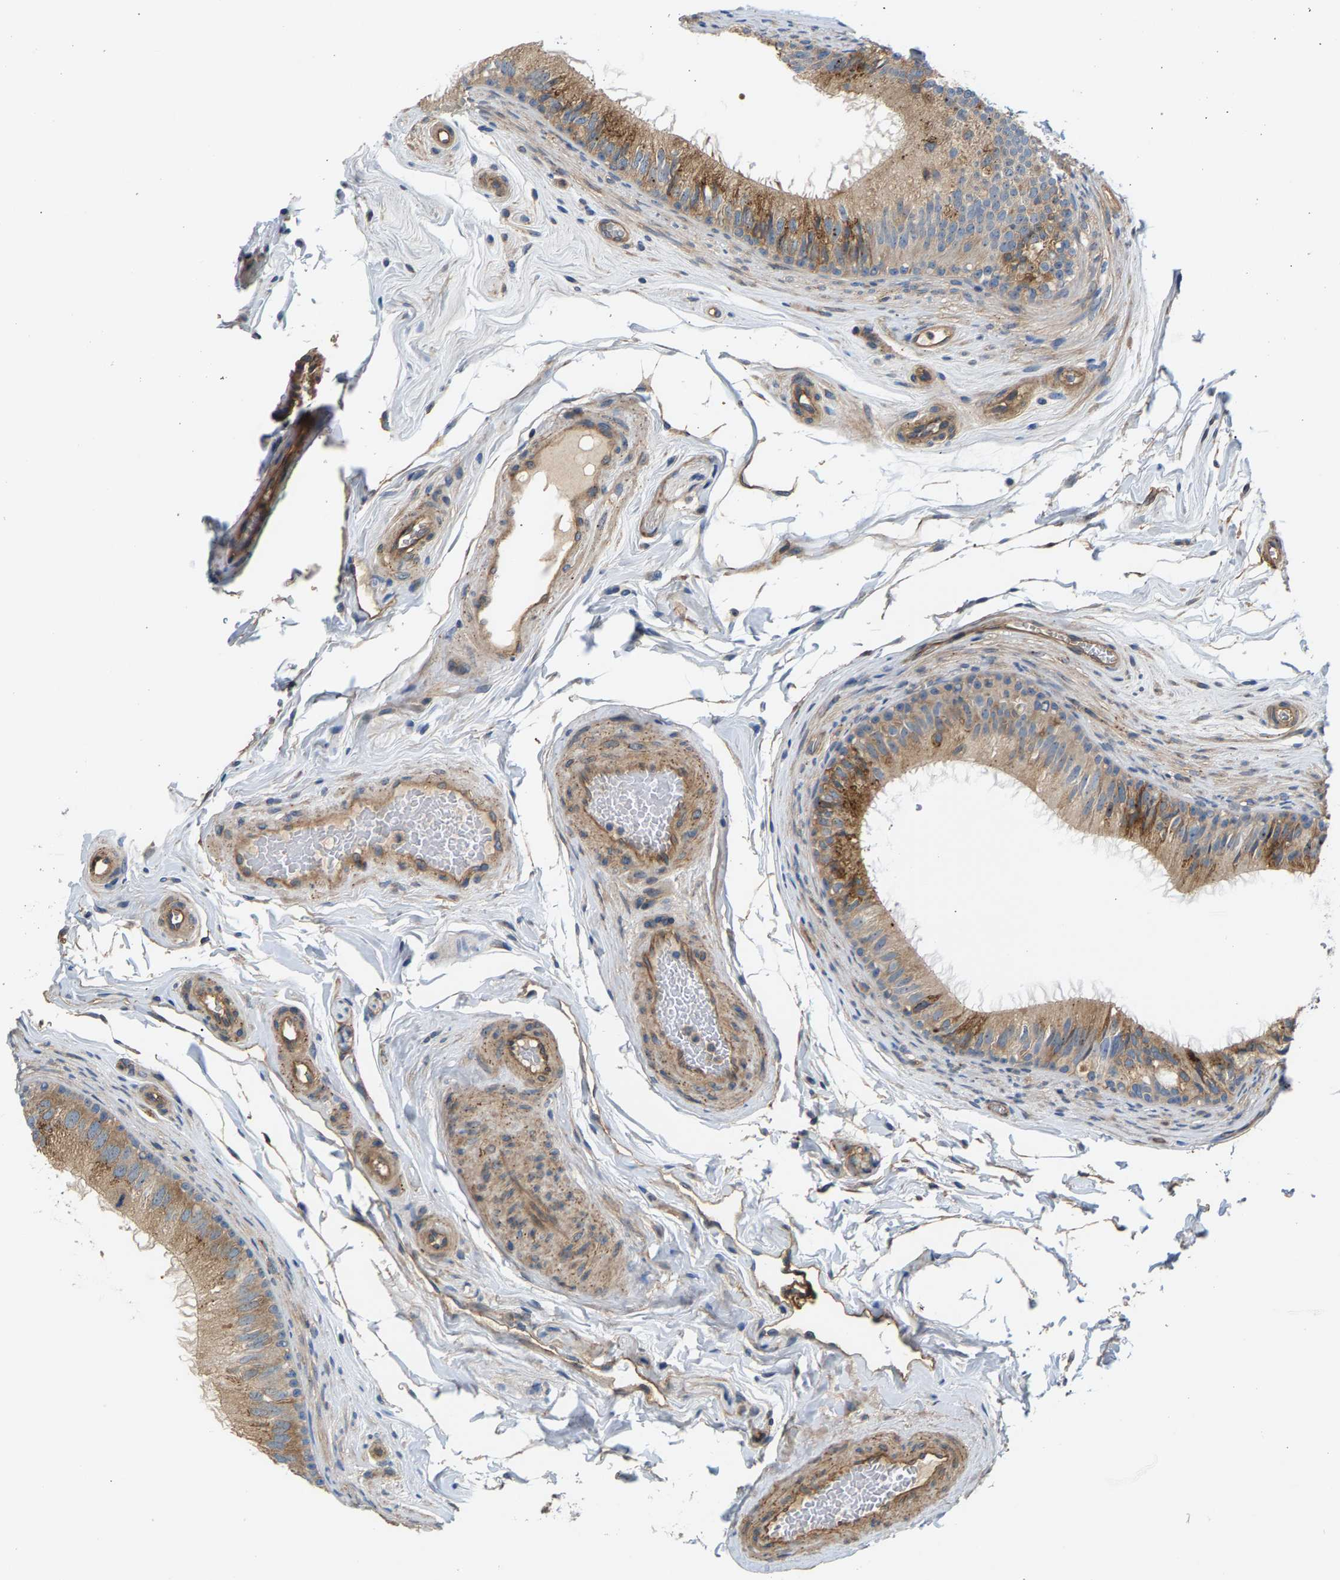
{"staining": {"intensity": "moderate", "quantity": ">75%", "location": "cytoplasmic/membranous"}, "tissue": "epididymis", "cell_type": "Glandular cells", "image_type": "normal", "snomed": [{"axis": "morphology", "description": "Normal tissue, NOS"}, {"axis": "topography", "description": "Testis"}, {"axis": "topography", "description": "Epididymis"}], "caption": "The image displays immunohistochemical staining of benign epididymis. There is moderate cytoplasmic/membranous expression is seen in approximately >75% of glandular cells.", "gene": "KRTAP27", "patient": {"sex": "male", "age": 36}}